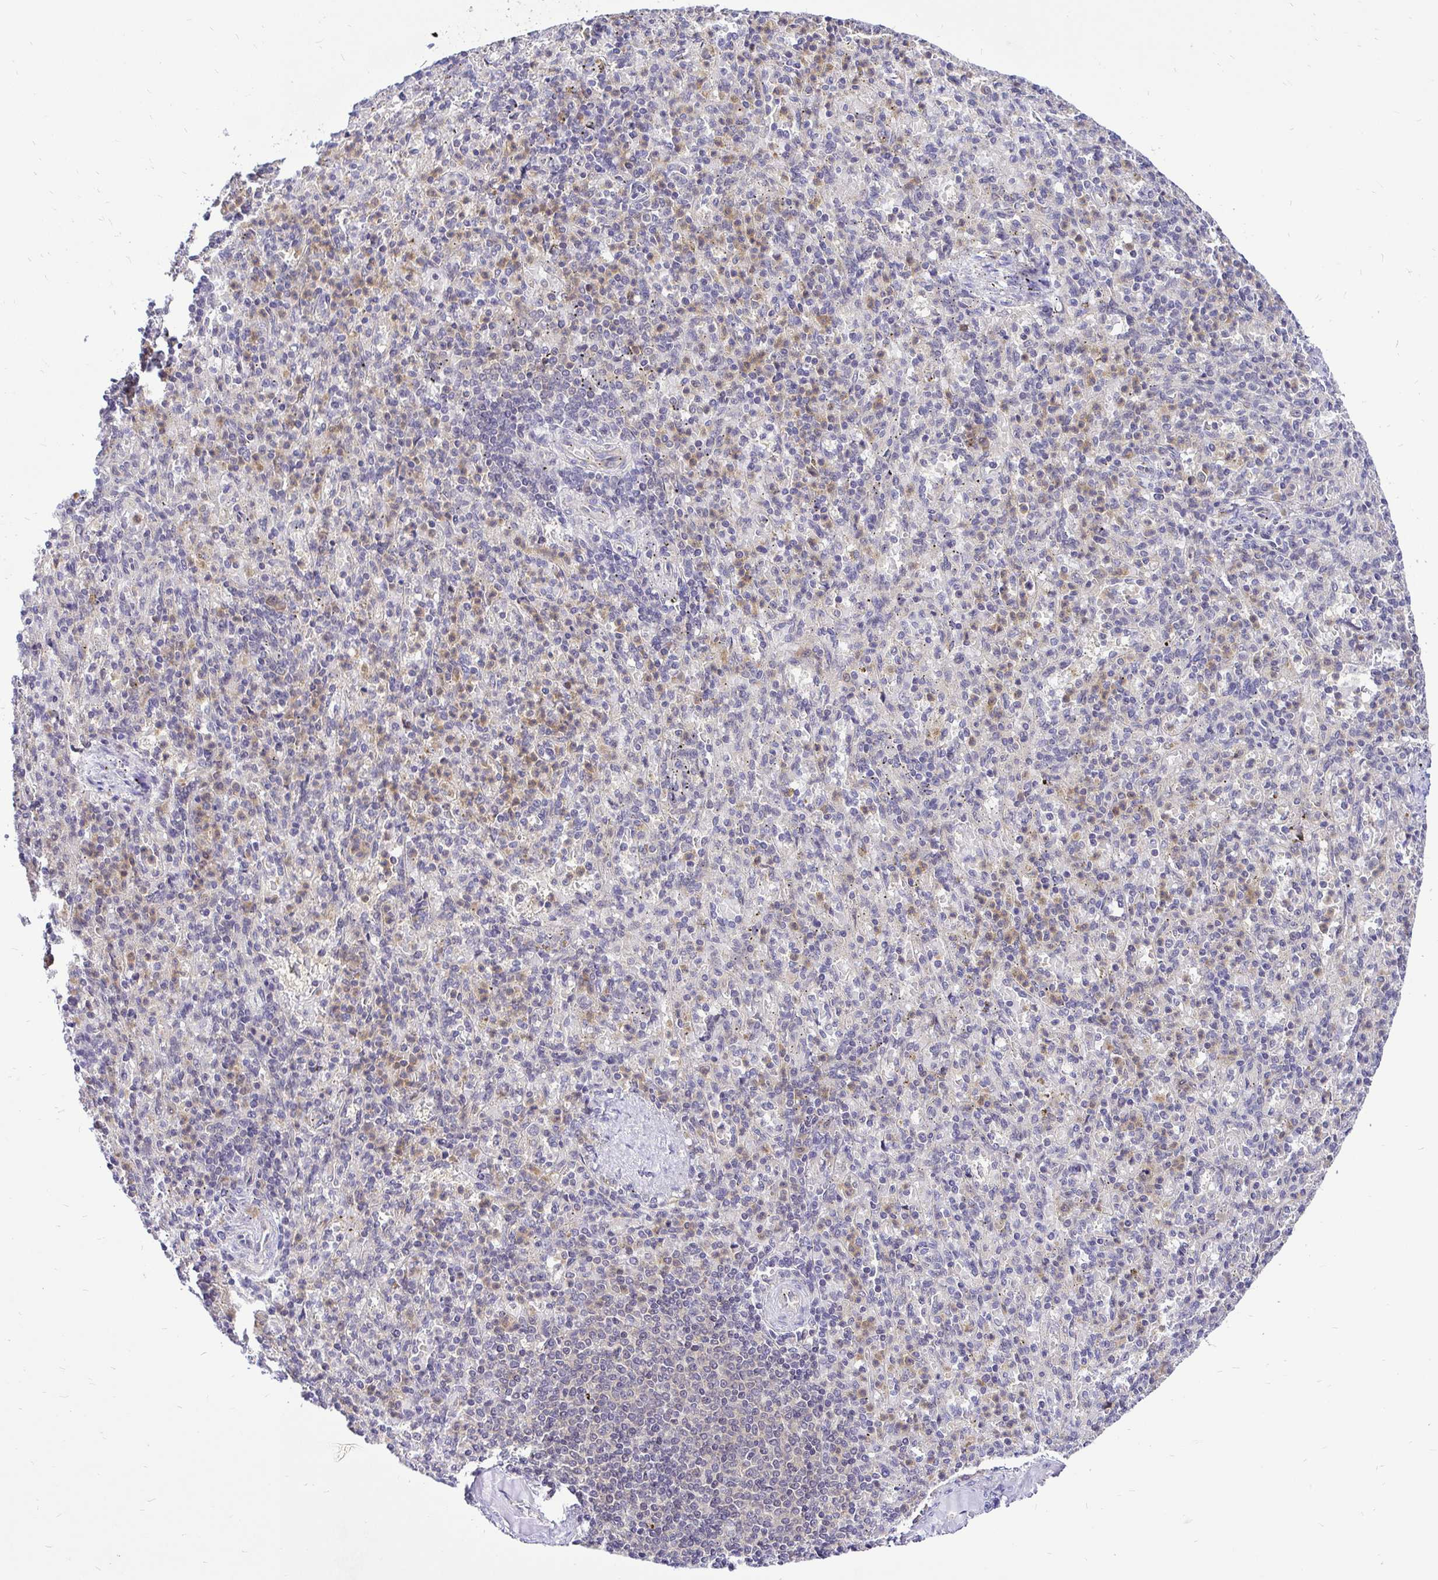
{"staining": {"intensity": "weak", "quantity": "<25%", "location": "nuclear"}, "tissue": "spleen", "cell_type": "Cells in red pulp", "image_type": "normal", "snomed": [{"axis": "morphology", "description": "Normal tissue, NOS"}, {"axis": "topography", "description": "Spleen"}], "caption": "Normal spleen was stained to show a protein in brown. There is no significant positivity in cells in red pulp. The staining was performed using DAB to visualize the protein expression in brown, while the nuclei were stained in blue with hematoxylin (Magnification: 20x).", "gene": "UBE2M", "patient": {"sex": "female", "age": 74}}